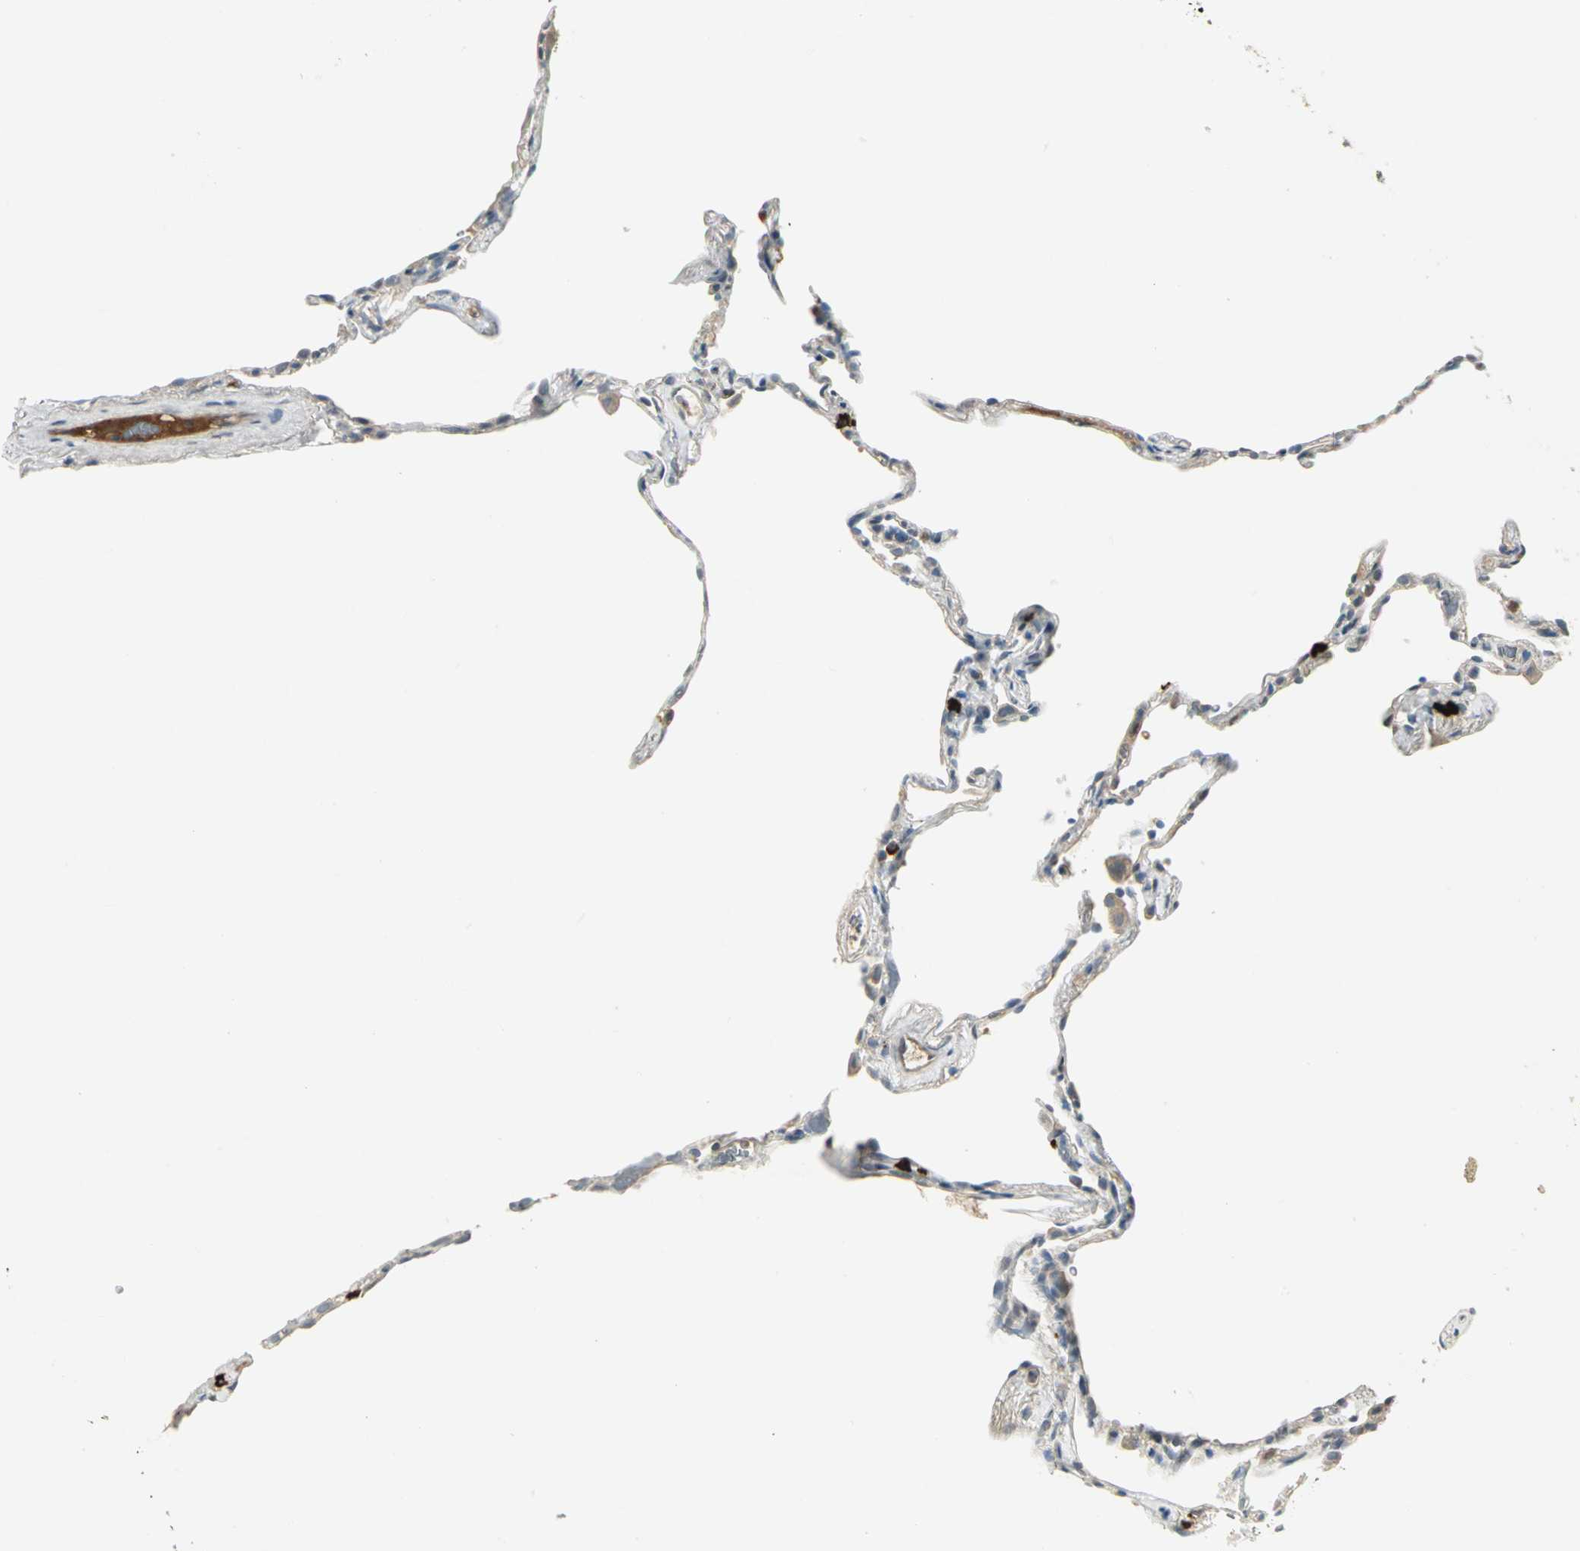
{"staining": {"intensity": "weak", "quantity": "<25%", "location": "cytoplasmic/membranous"}, "tissue": "lung", "cell_type": "Alveolar cells", "image_type": "normal", "snomed": [{"axis": "morphology", "description": "Normal tissue, NOS"}, {"axis": "topography", "description": "Lung"}], "caption": "The histopathology image reveals no staining of alveolar cells in benign lung.", "gene": "PROC", "patient": {"sex": "male", "age": 59}}